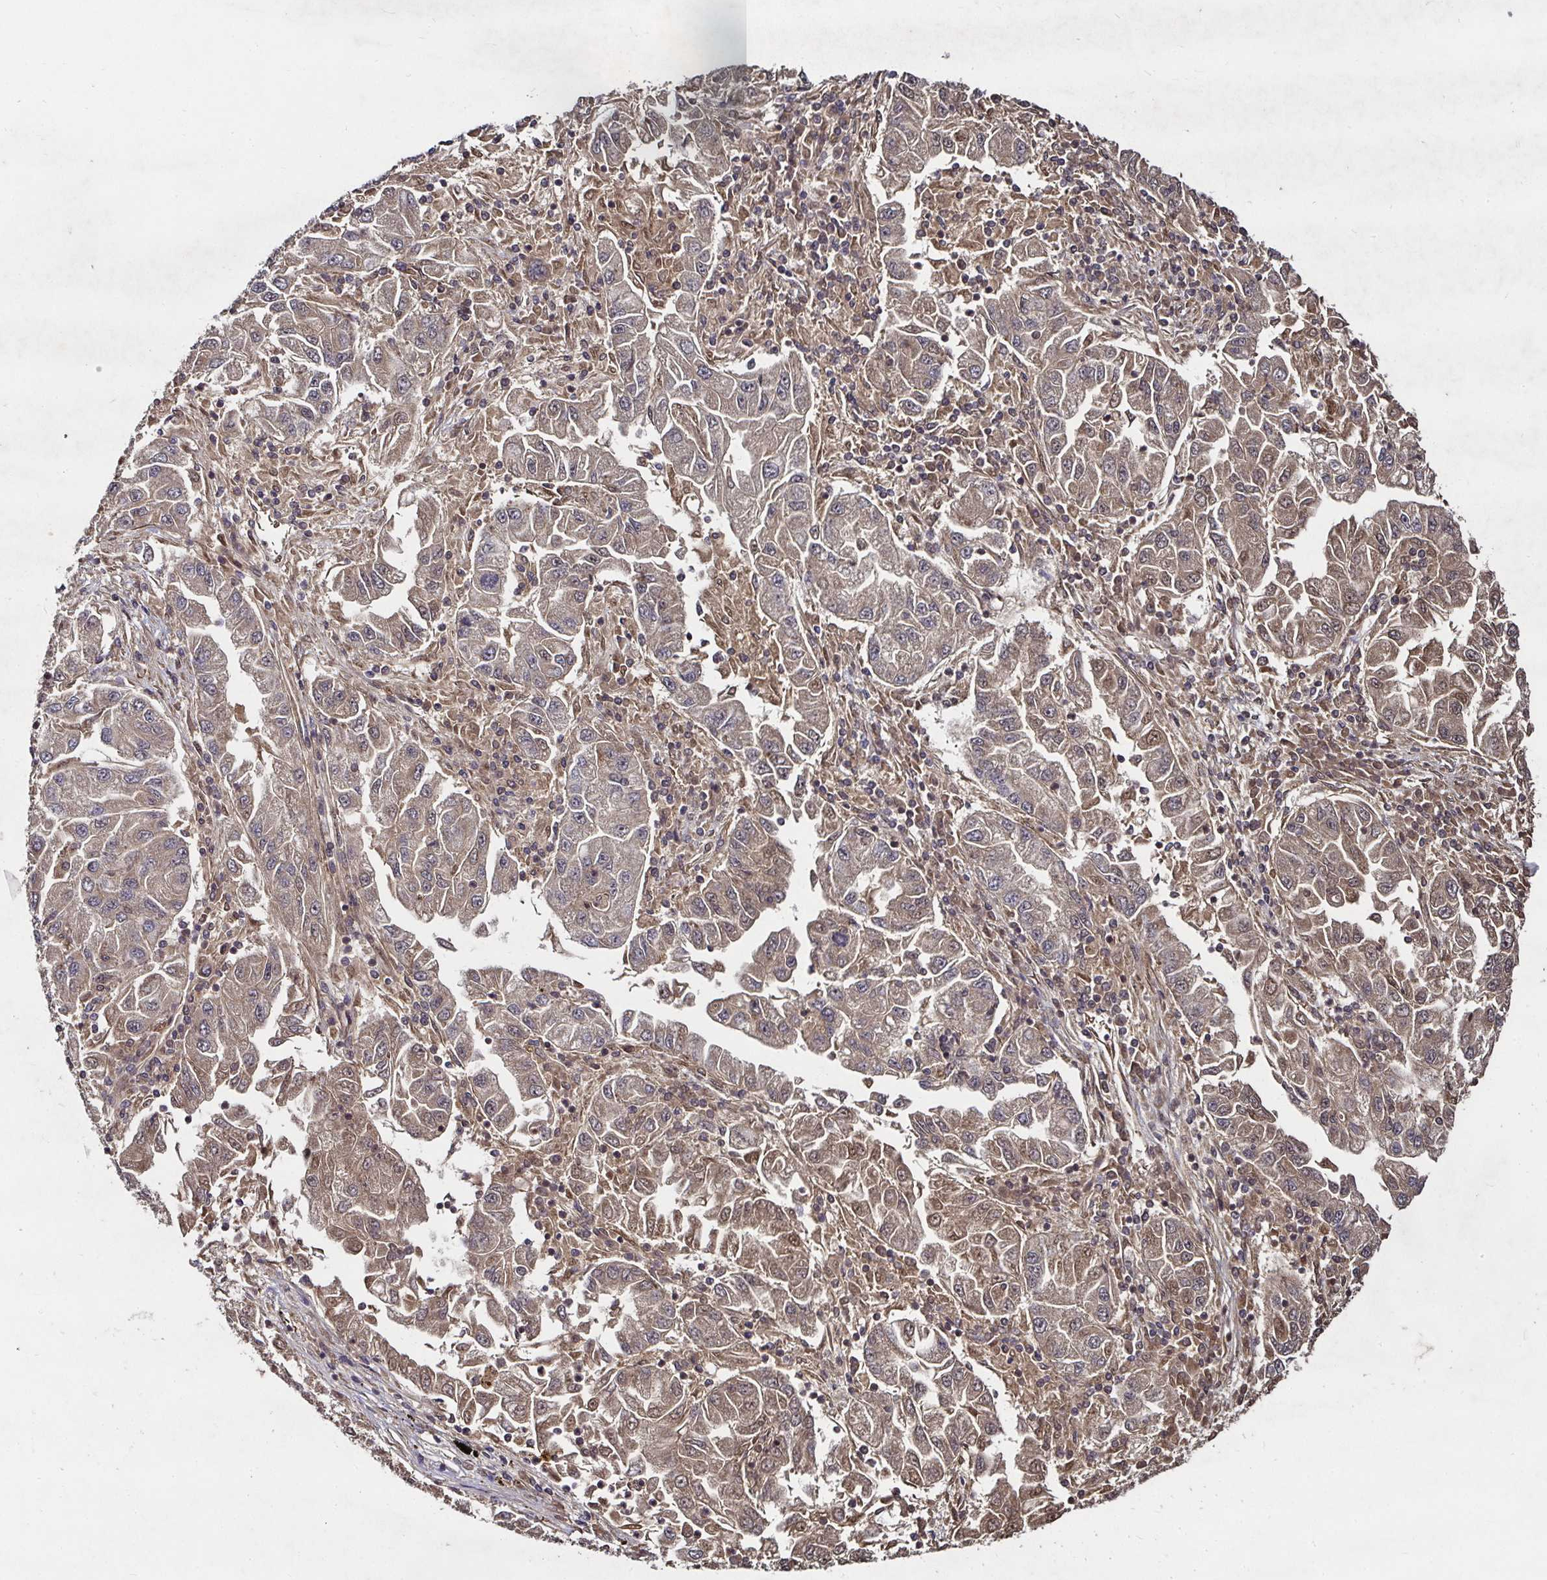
{"staining": {"intensity": "weak", "quantity": "25%-75%", "location": "cytoplasmic/membranous"}, "tissue": "lung cancer", "cell_type": "Tumor cells", "image_type": "cancer", "snomed": [{"axis": "morphology", "description": "Adenocarcinoma, NOS"}, {"axis": "morphology", "description": "Adenocarcinoma primary or metastatic"}, {"axis": "topography", "description": "Lung"}], "caption": "Human lung adenocarcinoma stained with a protein marker displays weak staining in tumor cells.", "gene": "SMYD3", "patient": {"sex": "male", "age": 74}}